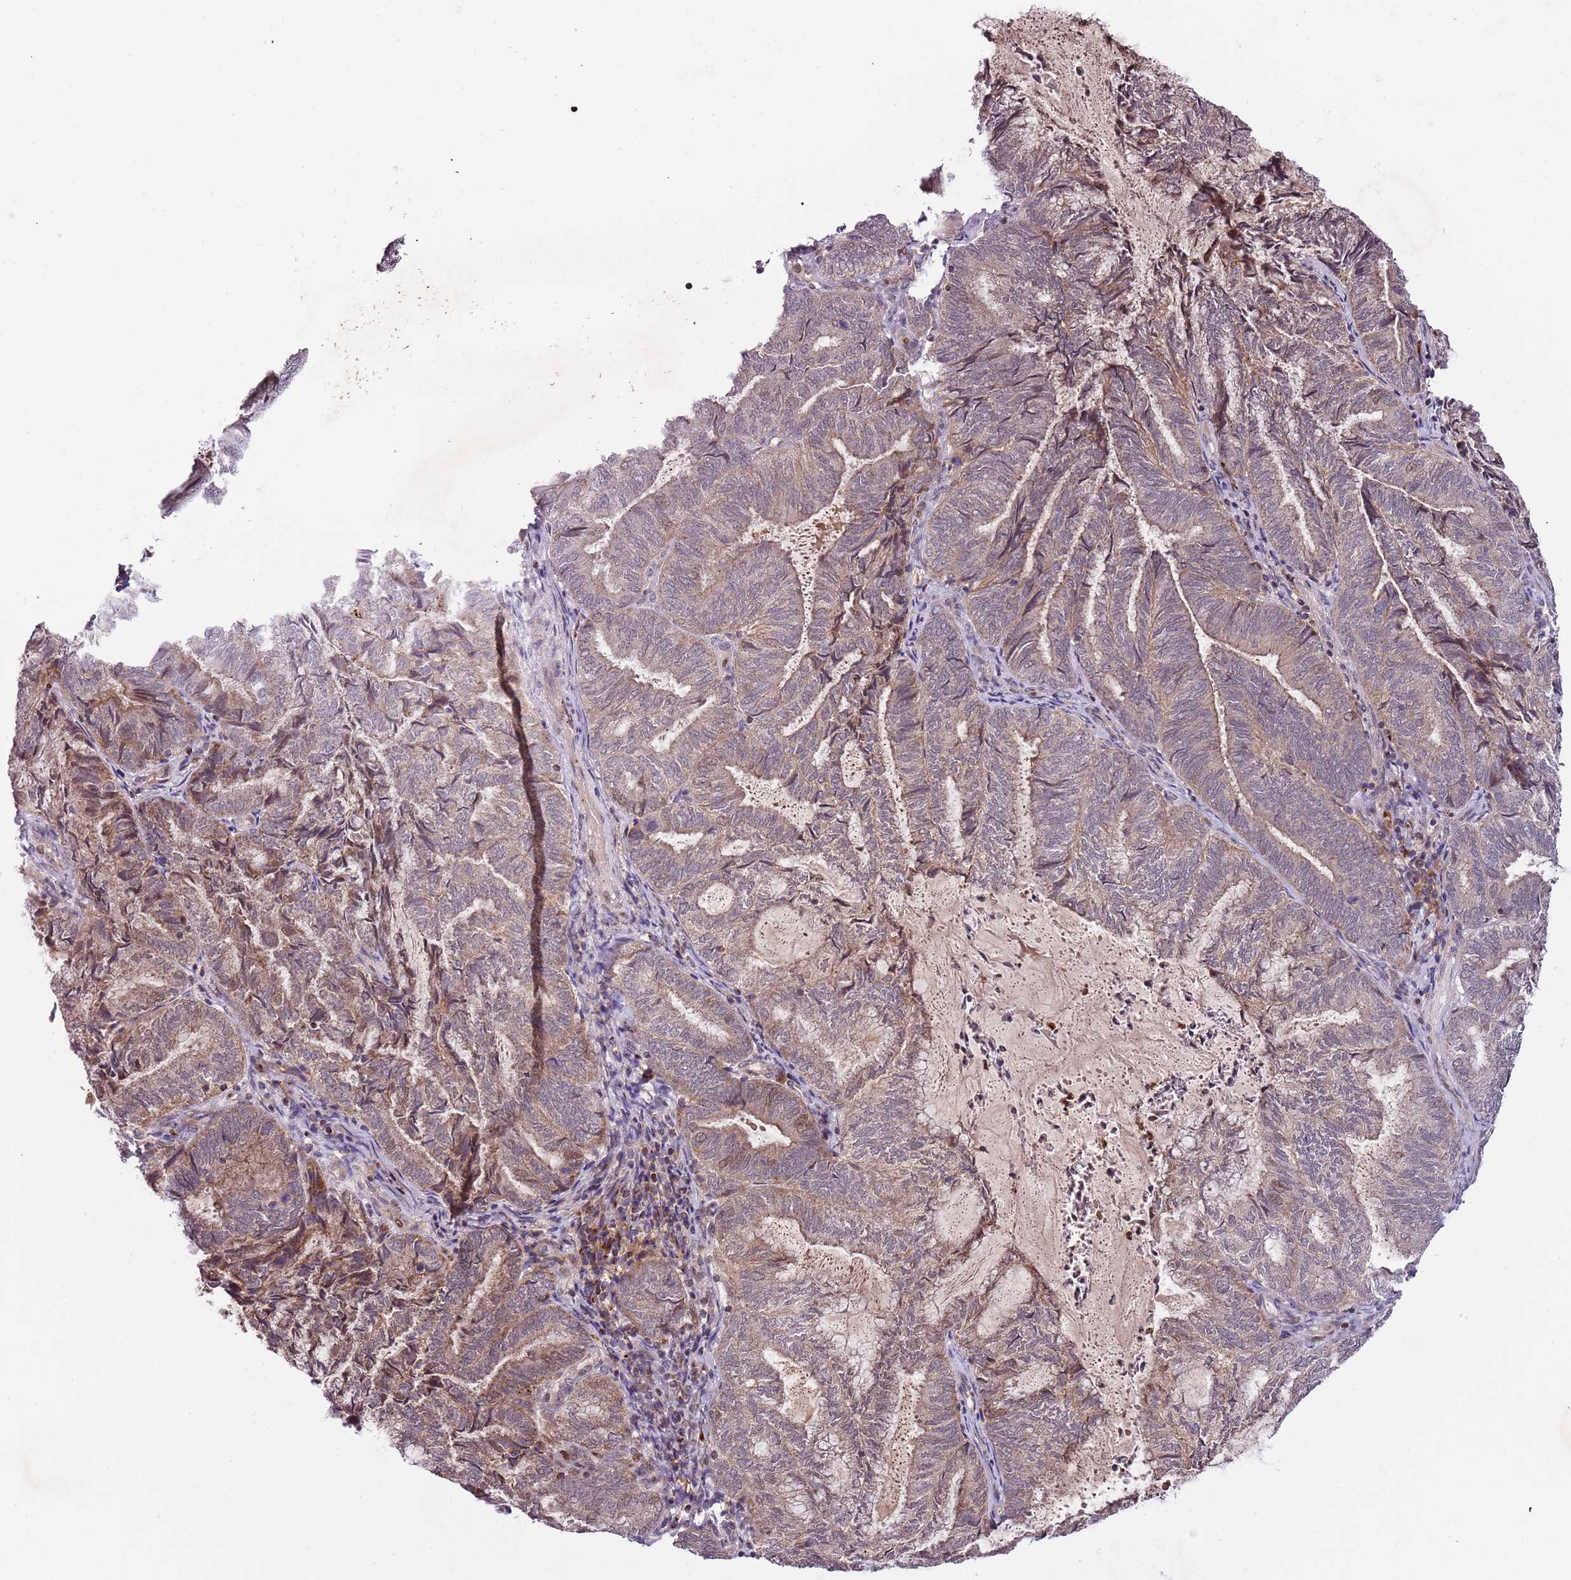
{"staining": {"intensity": "weak", "quantity": "25%-75%", "location": "cytoplasmic/membranous"}, "tissue": "endometrial cancer", "cell_type": "Tumor cells", "image_type": "cancer", "snomed": [{"axis": "morphology", "description": "Adenocarcinoma, NOS"}, {"axis": "topography", "description": "Endometrium"}], "caption": "Immunohistochemistry staining of adenocarcinoma (endometrial), which demonstrates low levels of weak cytoplasmic/membranous expression in approximately 25%-75% of tumor cells indicating weak cytoplasmic/membranous protein positivity. The staining was performed using DAB (3,3'-diaminobenzidine) (brown) for protein detection and nuclei were counterstained in hematoxylin (blue).", "gene": "ULK3", "patient": {"sex": "female", "age": 80}}